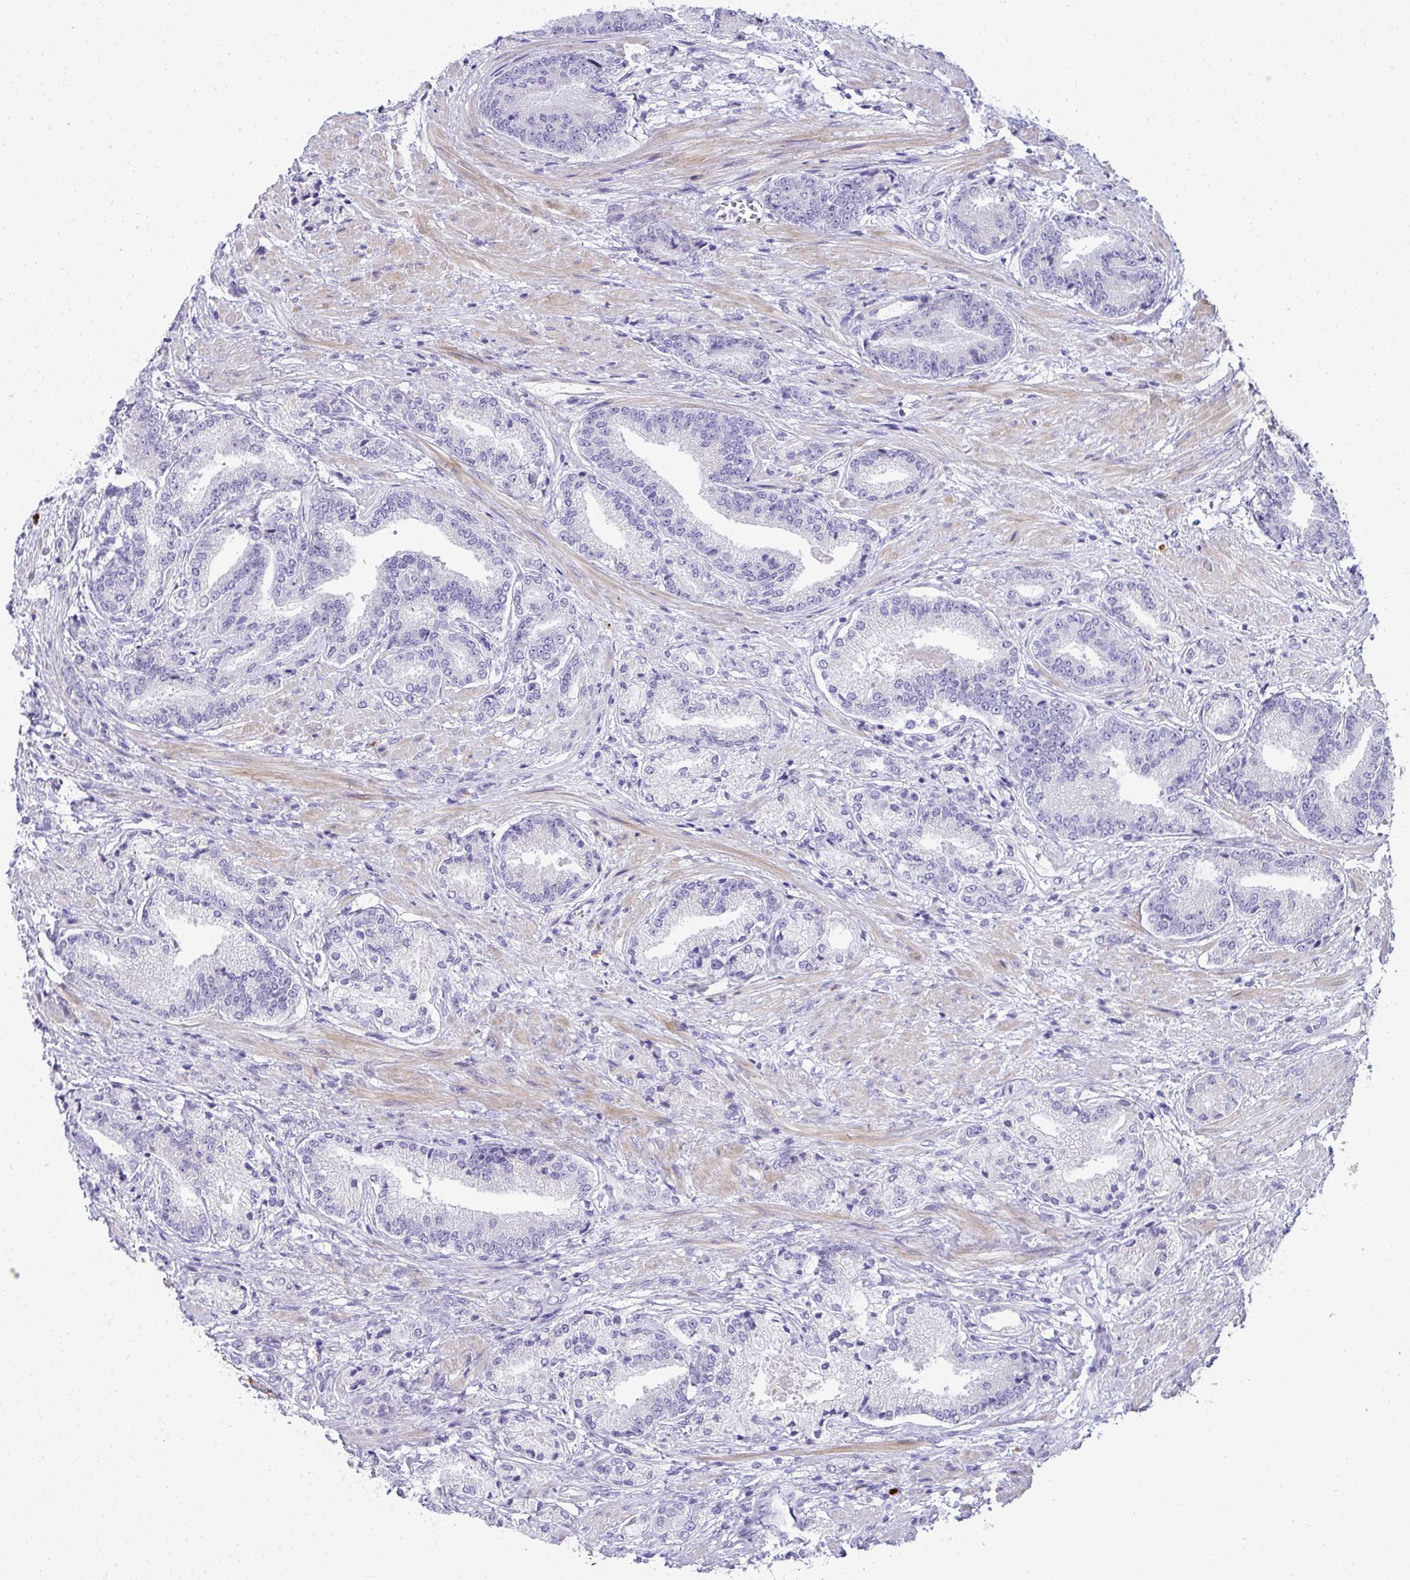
{"staining": {"intensity": "negative", "quantity": "none", "location": "none"}, "tissue": "prostate cancer", "cell_type": "Tumor cells", "image_type": "cancer", "snomed": [{"axis": "morphology", "description": "Adenocarcinoma, High grade"}, {"axis": "topography", "description": "Prostate and seminal vesicle, NOS"}], "caption": "This is a histopathology image of IHC staining of prostate cancer (high-grade adenocarcinoma), which shows no expression in tumor cells.", "gene": "AK5", "patient": {"sex": "male", "age": 61}}